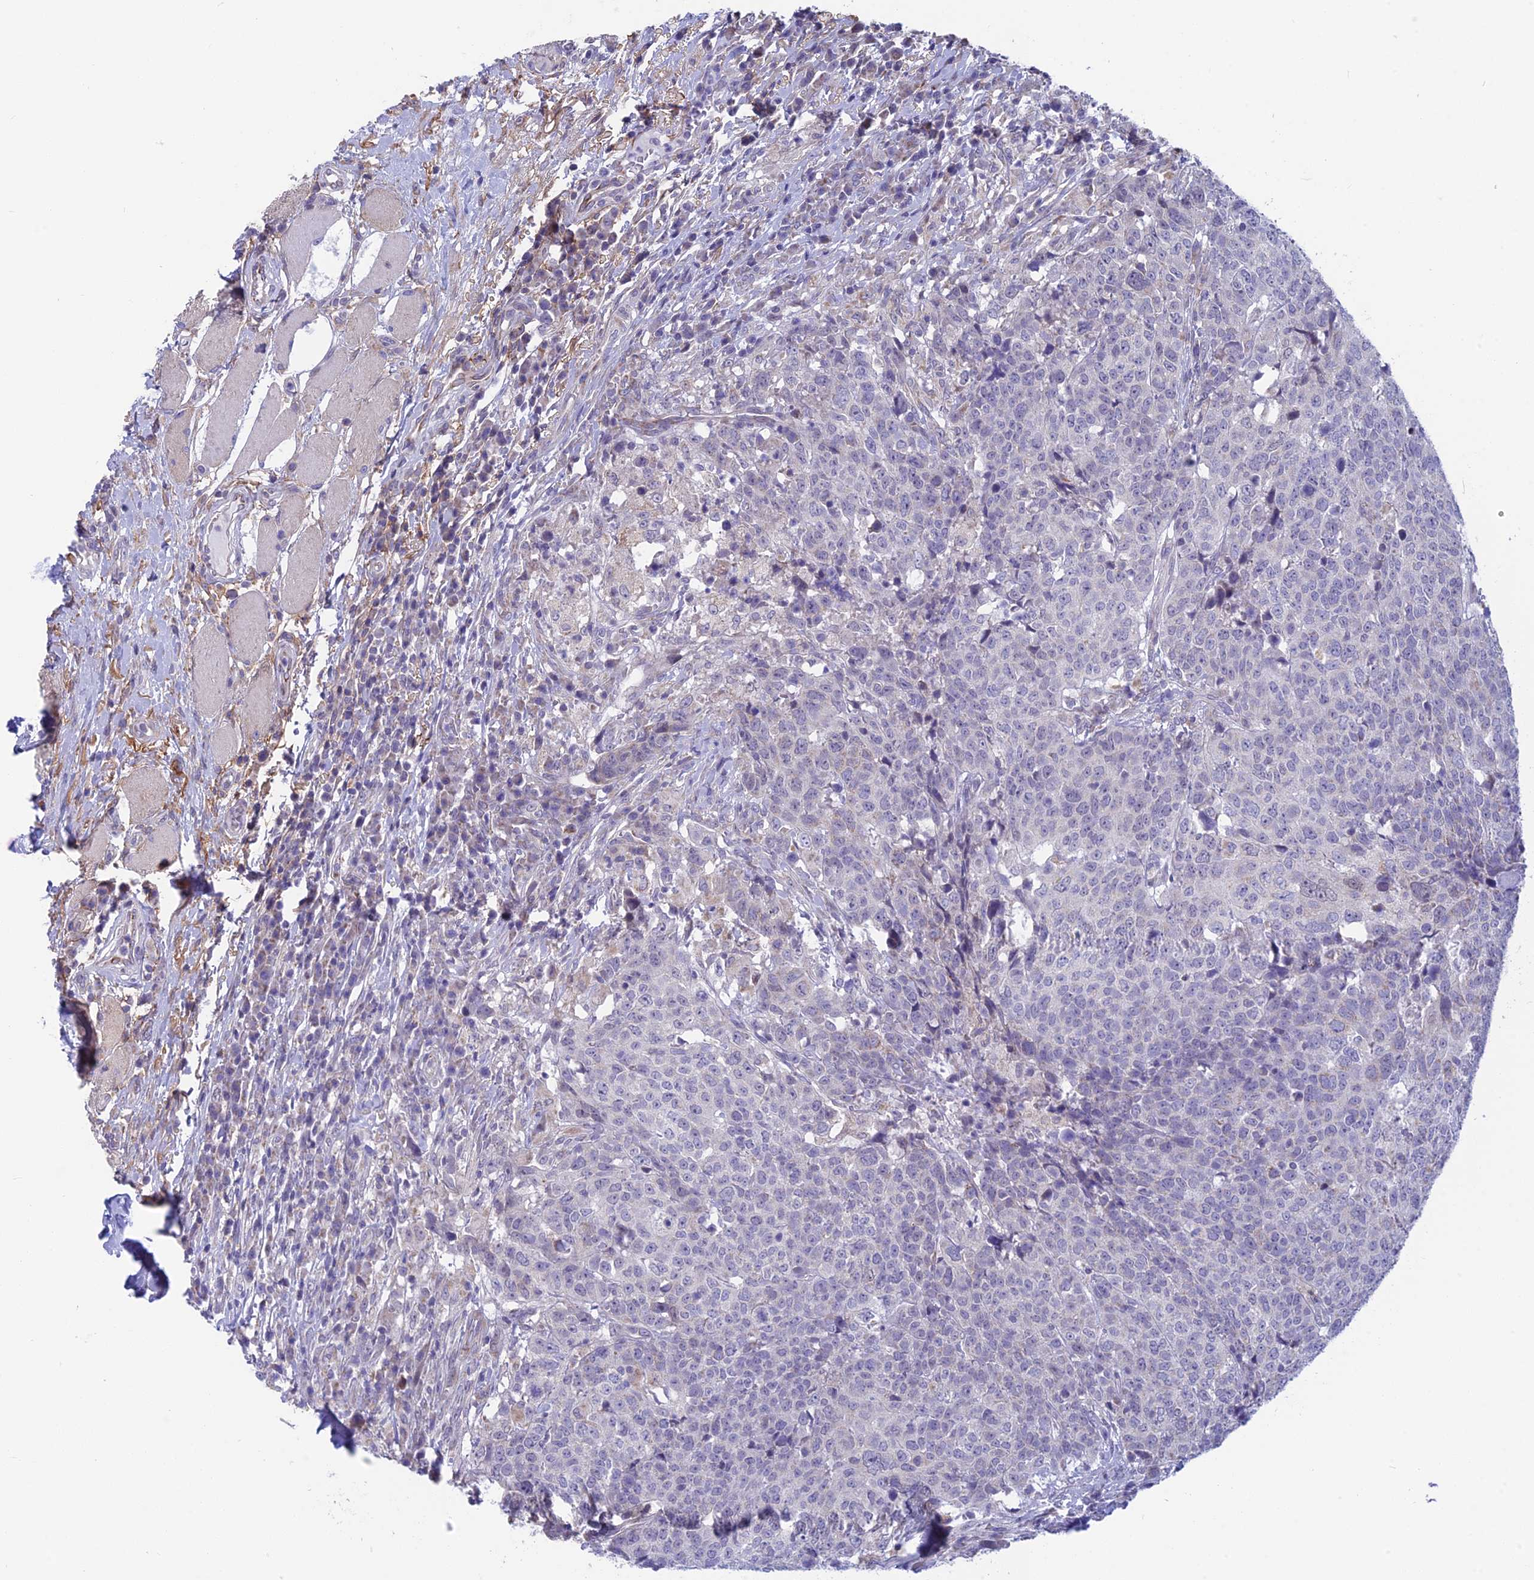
{"staining": {"intensity": "negative", "quantity": "none", "location": "none"}, "tissue": "head and neck cancer", "cell_type": "Tumor cells", "image_type": "cancer", "snomed": [{"axis": "morphology", "description": "Squamous cell carcinoma, NOS"}, {"axis": "topography", "description": "Head-Neck"}], "caption": "Image shows no significant protein positivity in tumor cells of head and neck squamous cell carcinoma.", "gene": "PLAC9", "patient": {"sex": "male", "age": 66}}